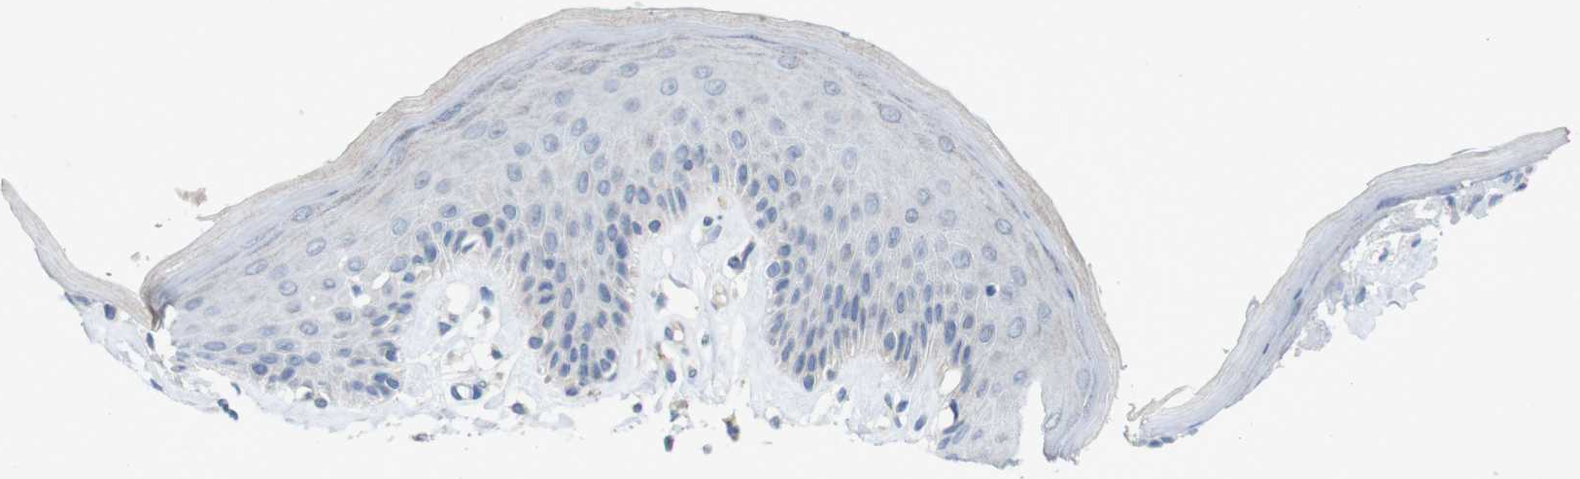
{"staining": {"intensity": "weak", "quantity": "<25%", "location": "cytoplasmic/membranous"}, "tissue": "skin", "cell_type": "Epidermal cells", "image_type": "normal", "snomed": [{"axis": "morphology", "description": "Normal tissue, NOS"}, {"axis": "topography", "description": "Vulva"}], "caption": "Immunohistochemistry (IHC) image of unremarkable skin: skin stained with DAB reveals no significant protein staining in epidermal cells. The staining was performed using DAB (3,3'-diaminobenzidine) to visualize the protein expression in brown, while the nuclei were stained in blue with hematoxylin (Magnification: 20x).", "gene": "SLAMF7", "patient": {"sex": "female", "age": 73}}